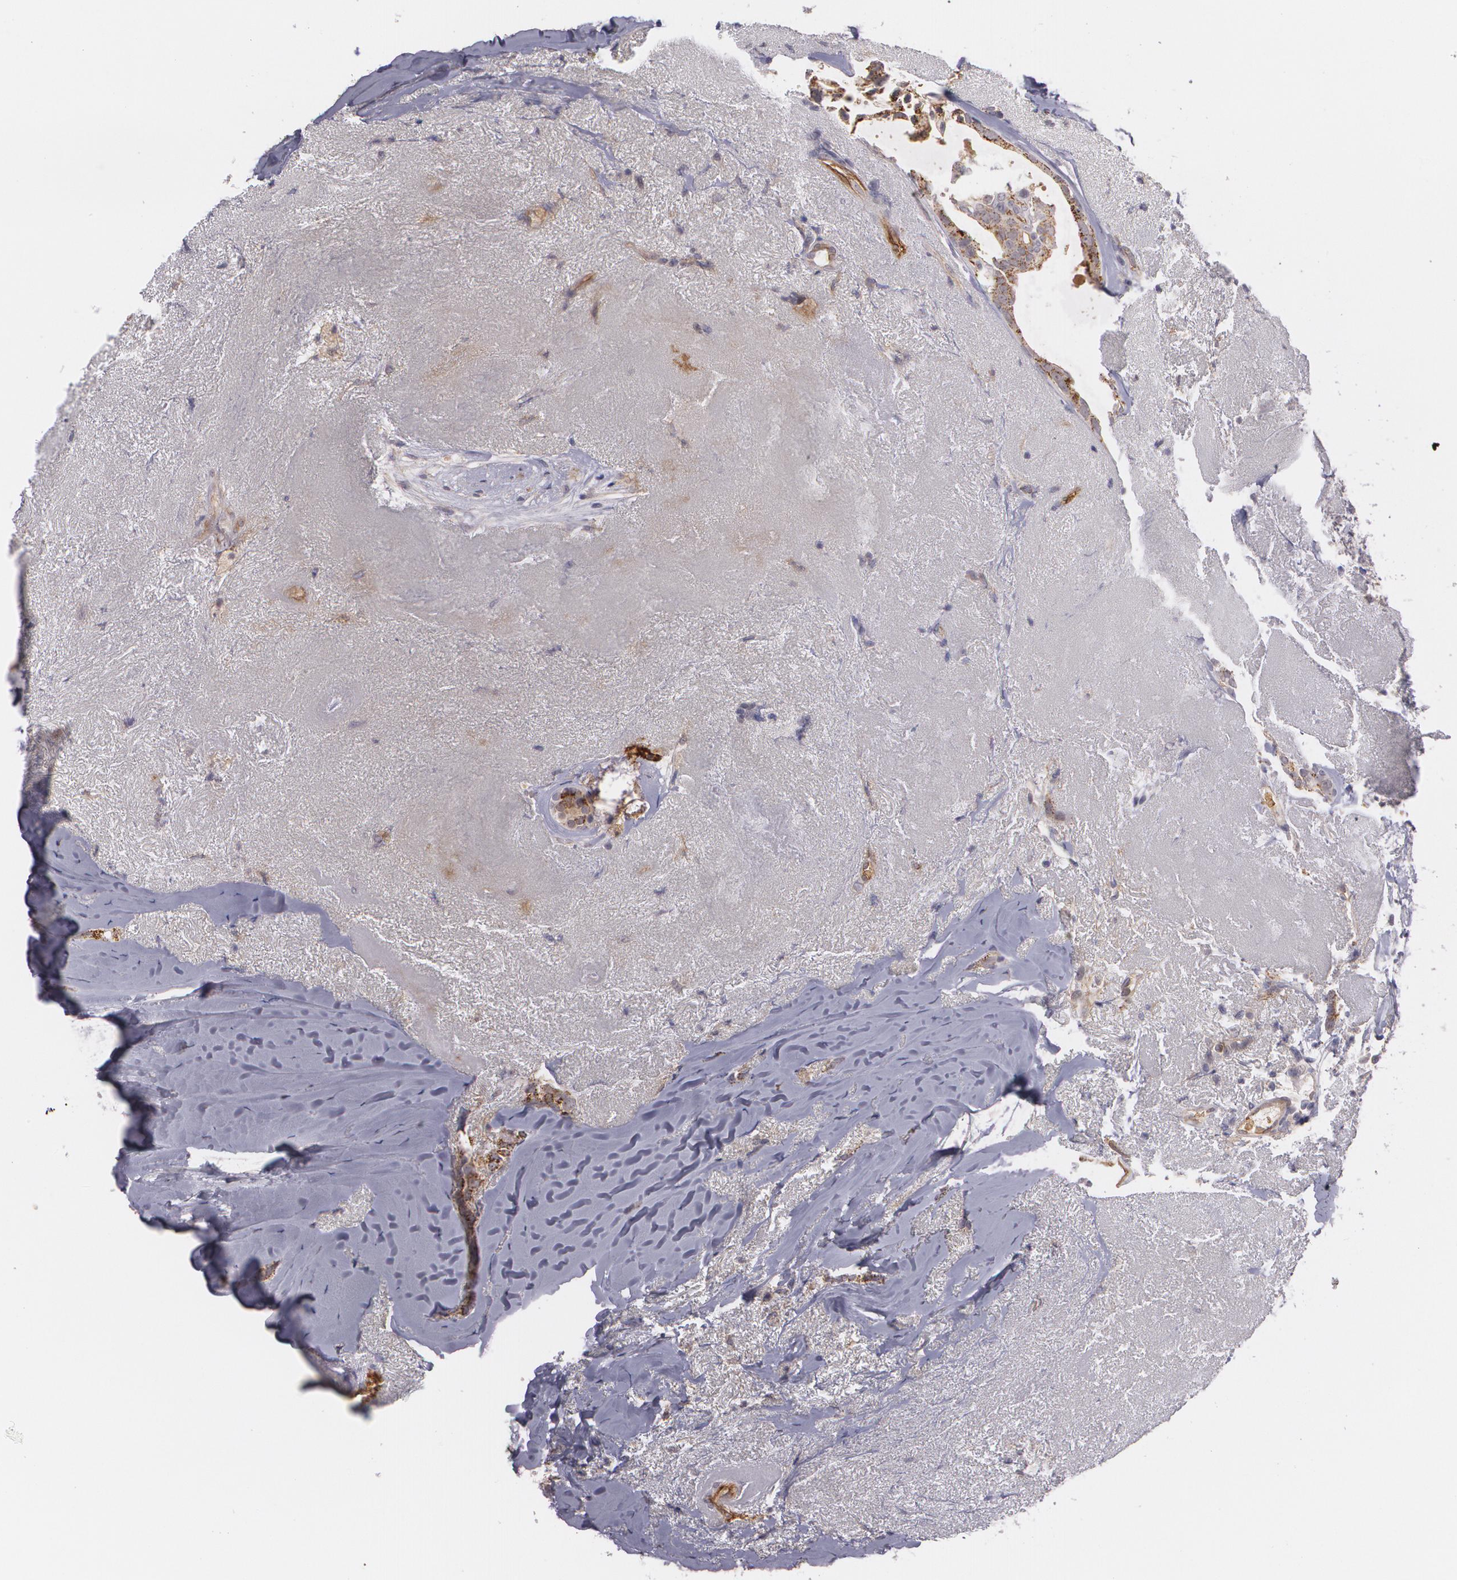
{"staining": {"intensity": "moderate", "quantity": ">75%", "location": "cytoplasmic/membranous"}, "tissue": "breast cancer", "cell_type": "Tumor cells", "image_type": "cancer", "snomed": [{"axis": "morphology", "description": "Duct carcinoma"}, {"axis": "topography", "description": "Breast"}], "caption": "Breast intraductal carcinoma stained for a protein displays moderate cytoplasmic/membranous positivity in tumor cells. (DAB (3,3'-diaminobenzidine) IHC, brown staining for protein, blue staining for nuclei).", "gene": "ACE", "patient": {"sex": "female", "age": 54}}